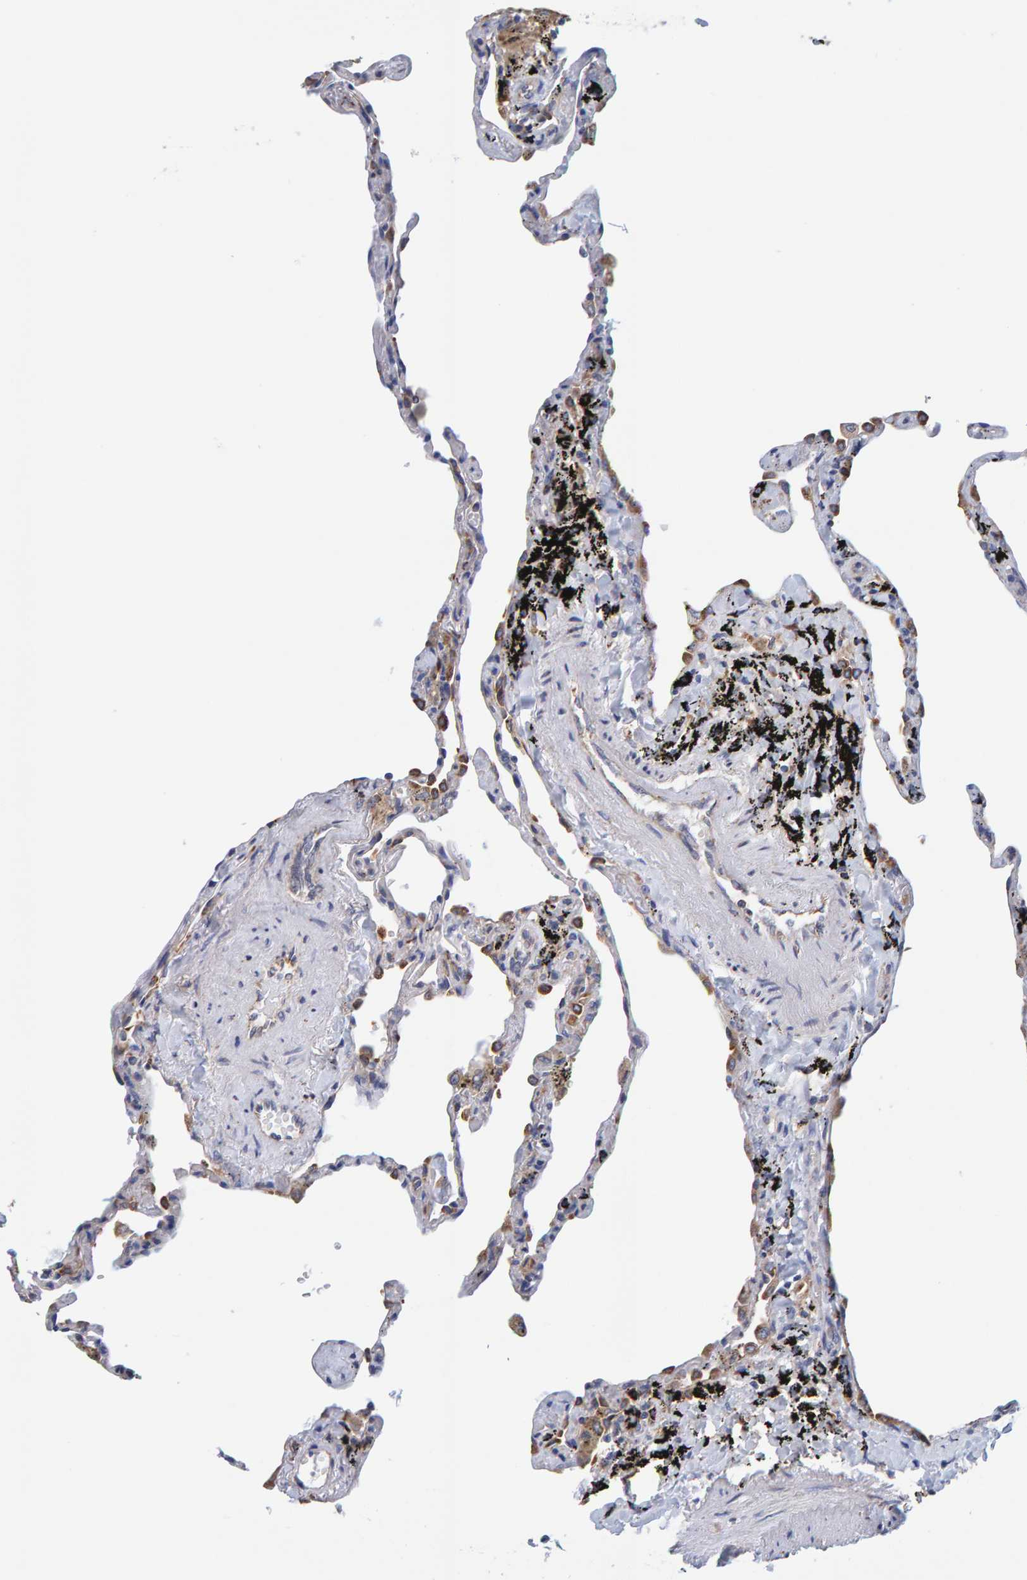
{"staining": {"intensity": "moderate", "quantity": "<25%", "location": "cytoplasmic/membranous"}, "tissue": "lung", "cell_type": "Alveolar cells", "image_type": "normal", "snomed": [{"axis": "morphology", "description": "Normal tissue, NOS"}, {"axis": "topography", "description": "Lung"}], "caption": "High-power microscopy captured an immunohistochemistry histopathology image of unremarkable lung, revealing moderate cytoplasmic/membranous positivity in approximately <25% of alveolar cells.", "gene": "SGPL1", "patient": {"sex": "male", "age": 59}}